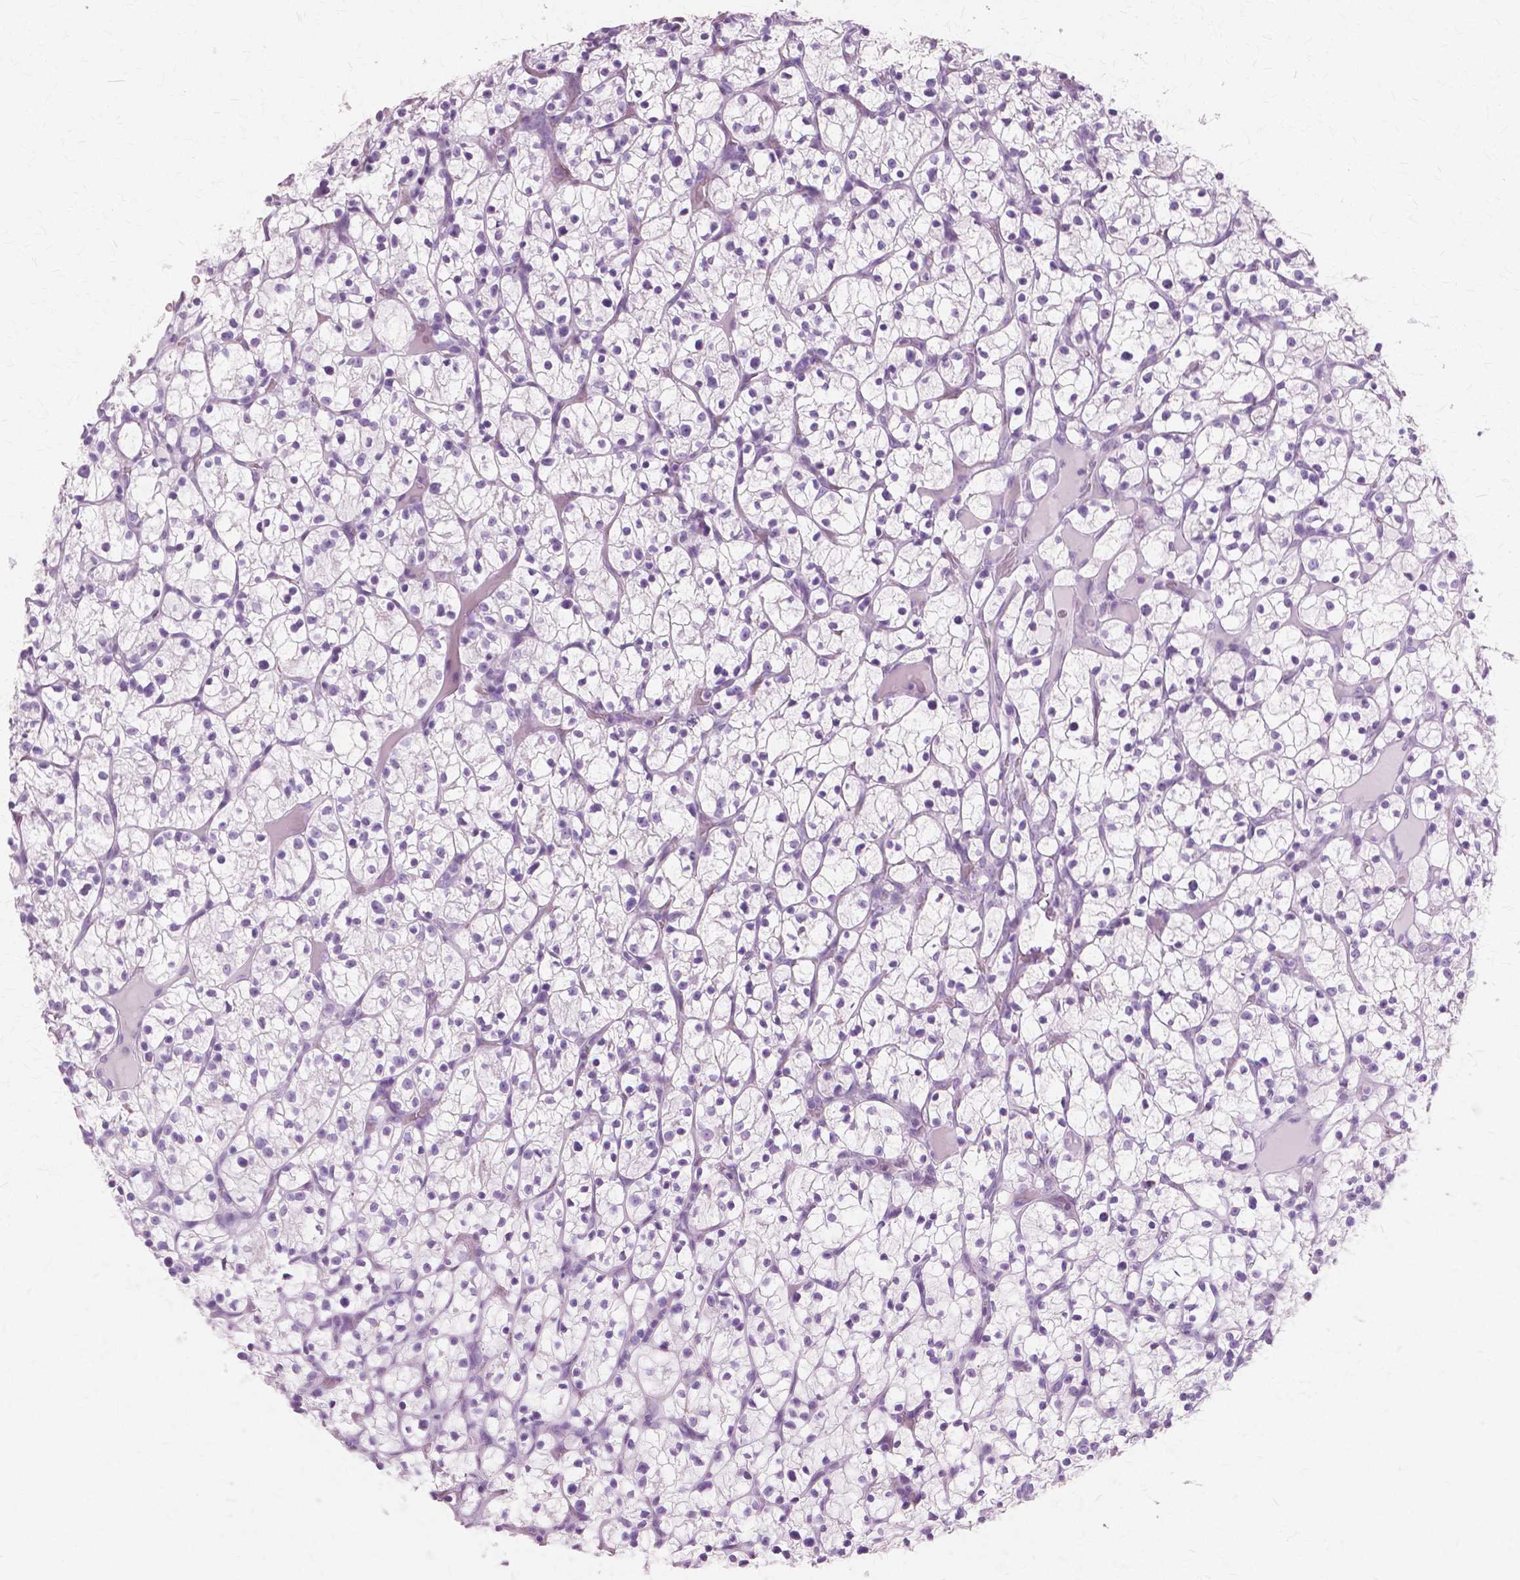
{"staining": {"intensity": "negative", "quantity": "none", "location": "none"}, "tissue": "renal cancer", "cell_type": "Tumor cells", "image_type": "cancer", "snomed": [{"axis": "morphology", "description": "Adenocarcinoma, NOS"}, {"axis": "topography", "description": "Kidney"}], "caption": "The immunohistochemistry photomicrograph has no significant expression in tumor cells of renal cancer (adenocarcinoma) tissue. (DAB IHC with hematoxylin counter stain).", "gene": "SFTPD", "patient": {"sex": "female", "age": 64}}